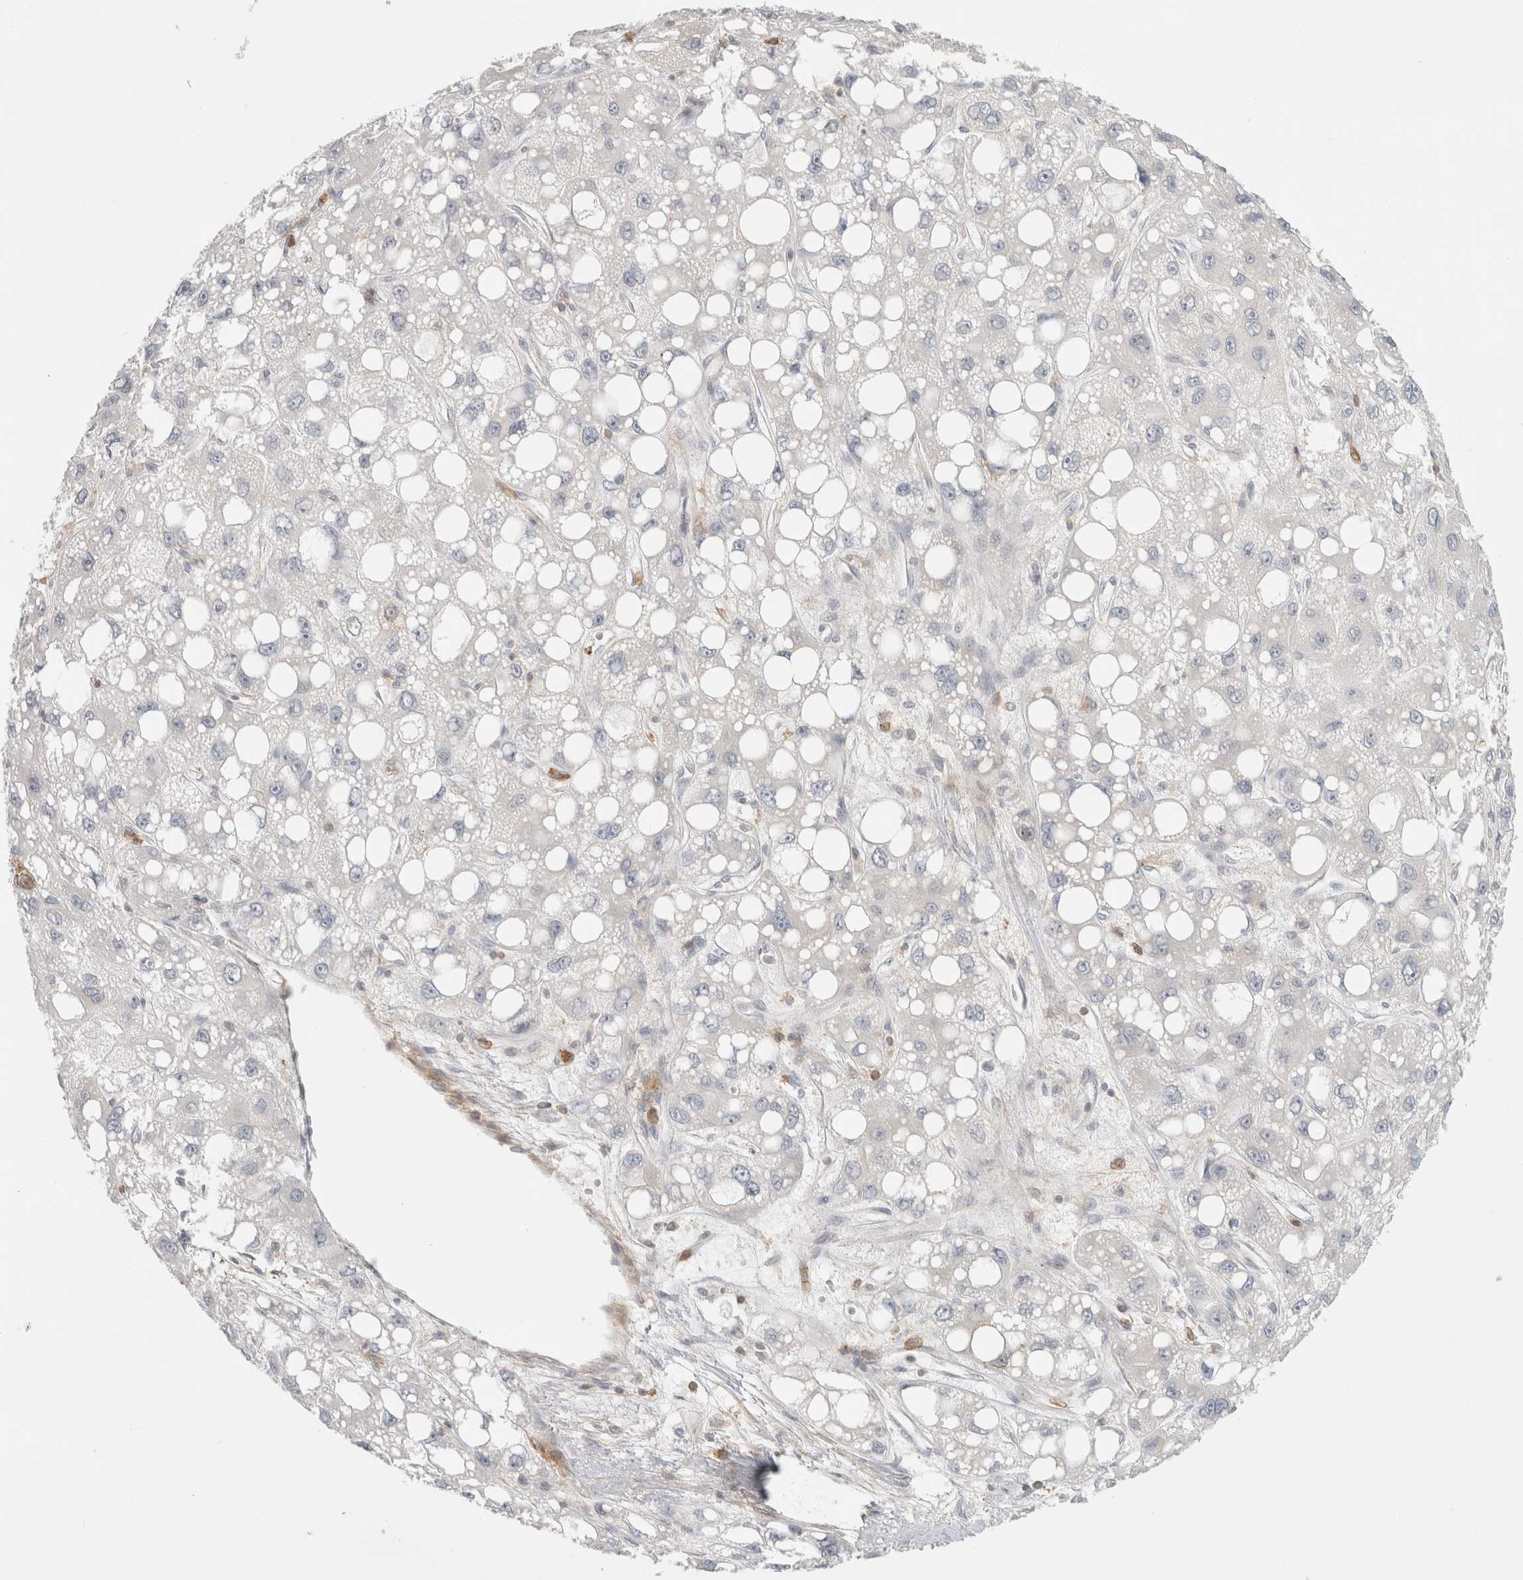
{"staining": {"intensity": "negative", "quantity": "none", "location": "none"}, "tissue": "liver cancer", "cell_type": "Tumor cells", "image_type": "cancer", "snomed": [{"axis": "morphology", "description": "Carcinoma, Hepatocellular, NOS"}, {"axis": "topography", "description": "Liver"}], "caption": "Immunohistochemistry (IHC) histopathology image of liver cancer stained for a protein (brown), which exhibits no staining in tumor cells. (Brightfield microscopy of DAB (3,3'-diaminobenzidine) immunohistochemistry at high magnification).", "gene": "P2RY2", "patient": {"sex": "male", "age": 55}}